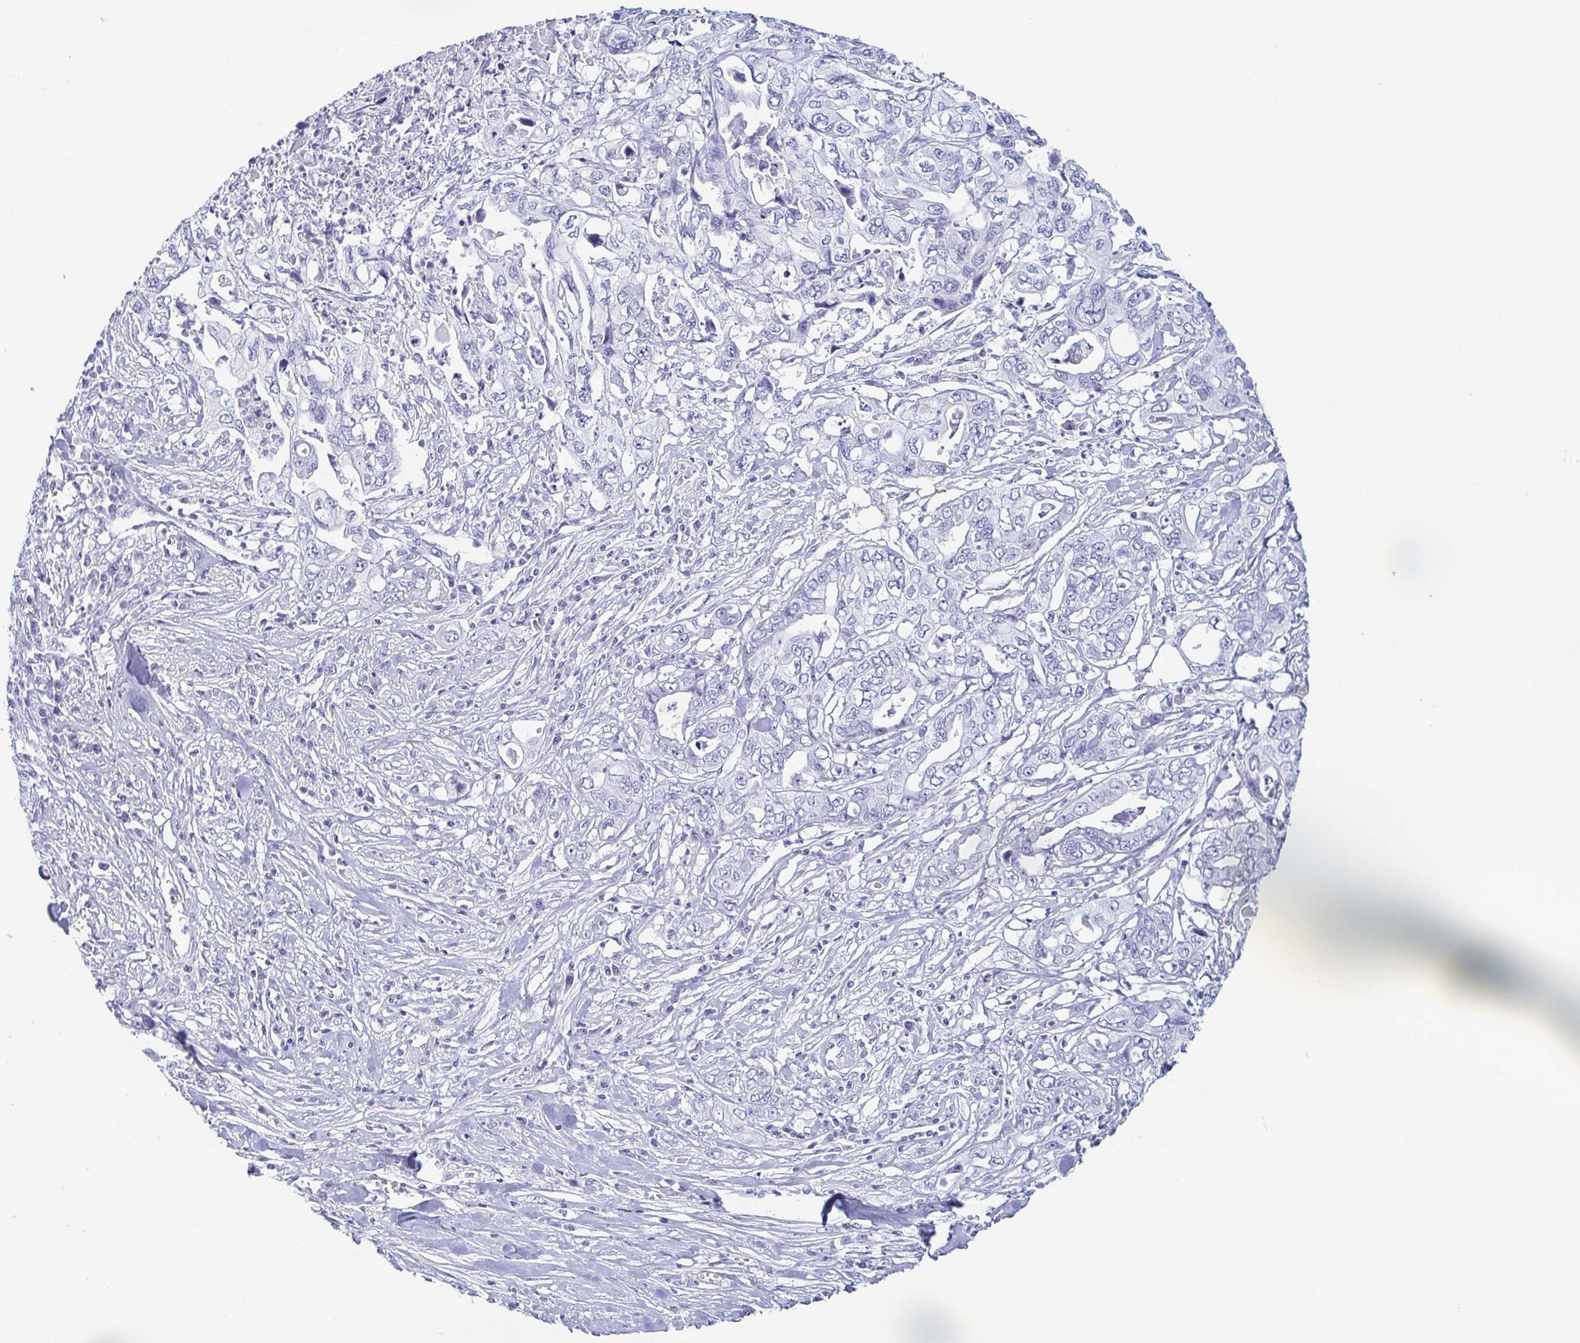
{"staining": {"intensity": "negative", "quantity": "none", "location": "none"}, "tissue": "pancreatic cancer", "cell_type": "Tumor cells", "image_type": "cancer", "snomed": [{"axis": "morphology", "description": "Adenocarcinoma, NOS"}, {"axis": "topography", "description": "Pancreas"}], "caption": "Tumor cells show no significant expression in pancreatic cancer (adenocarcinoma). Nuclei are stained in blue.", "gene": "ZG16B", "patient": {"sex": "male", "age": 68}}